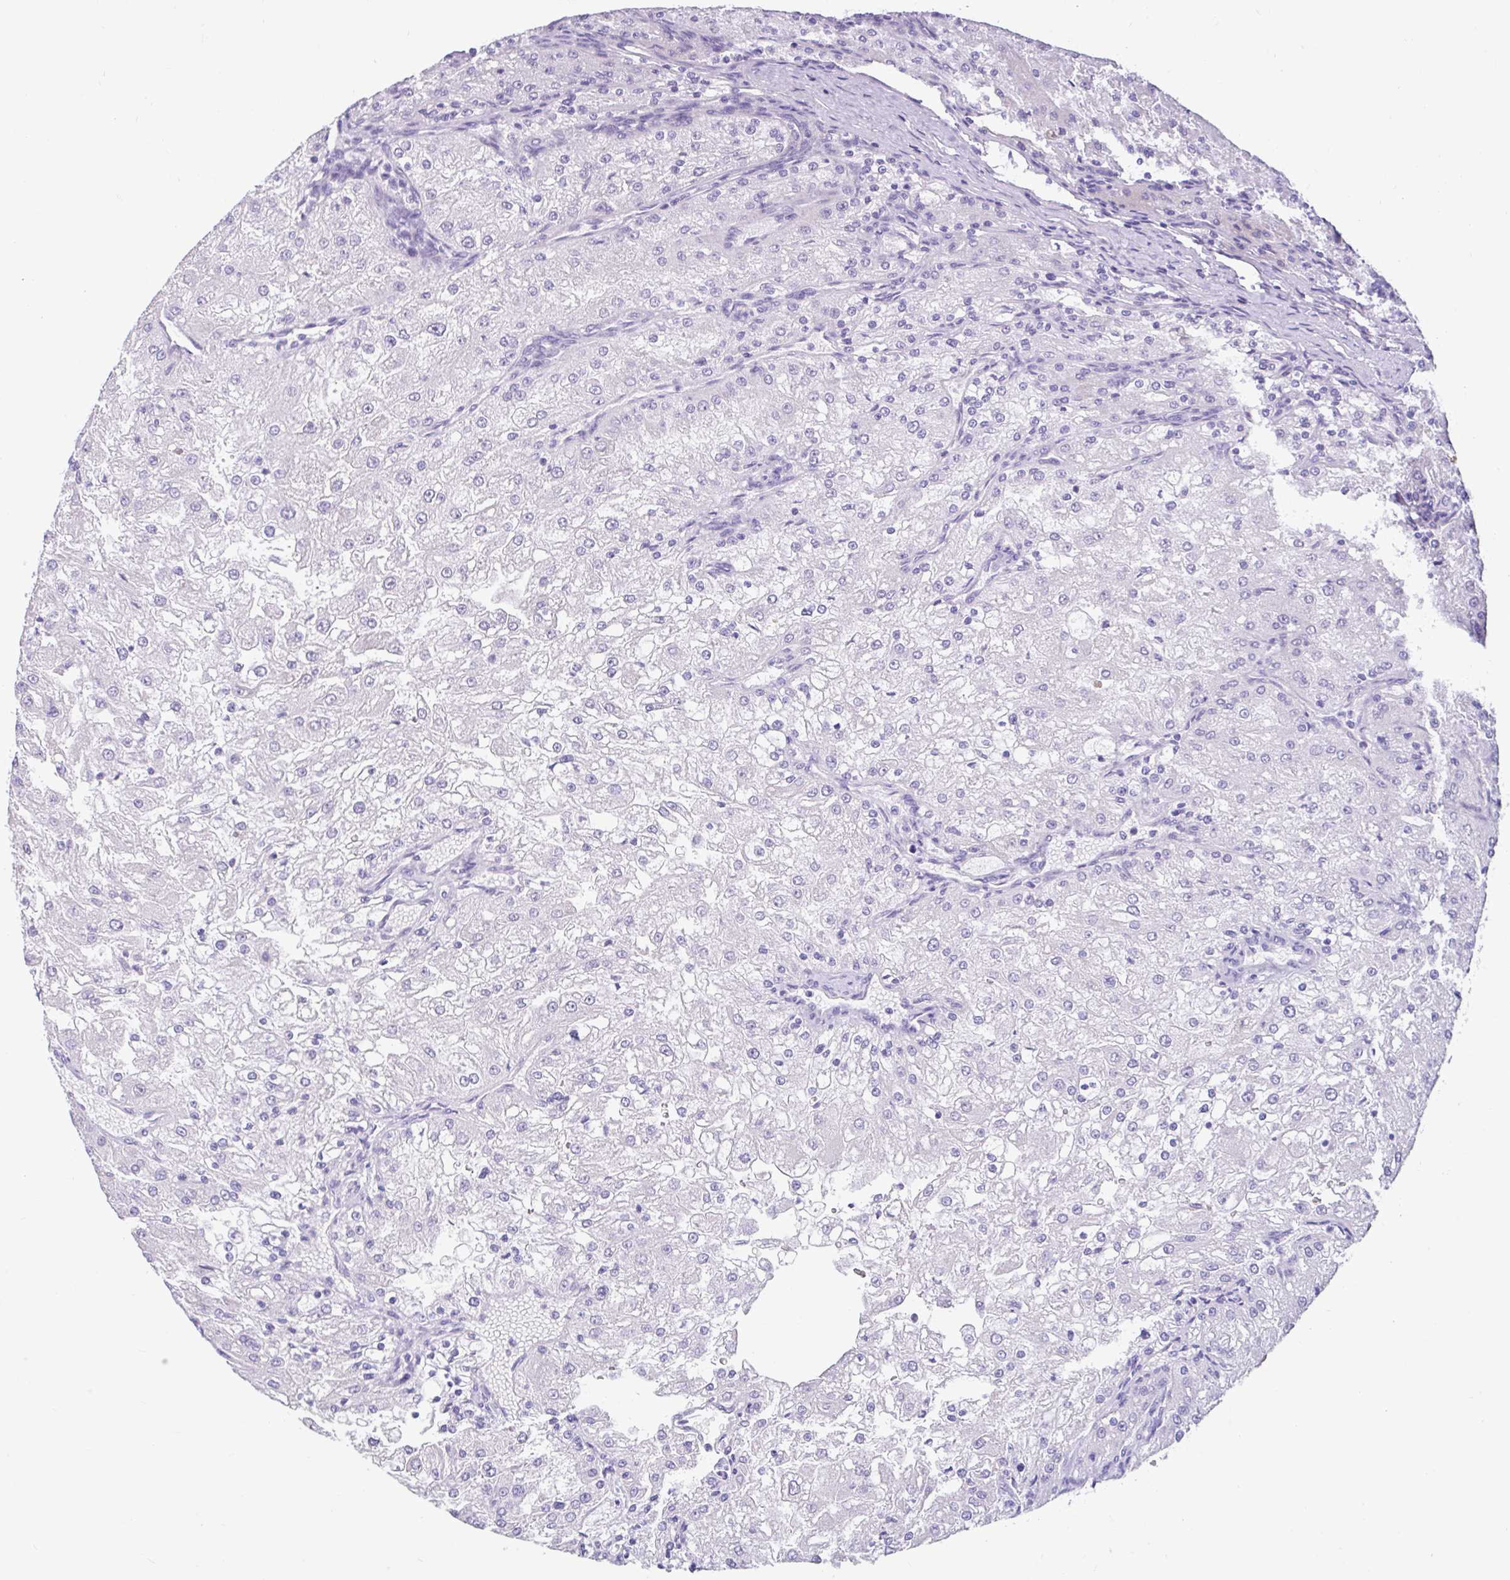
{"staining": {"intensity": "negative", "quantity": "none", "location": "none"}, "tissue": "renal cancer", "cell_type": "Tumor cells", "image_type": "cancer", "snomed": [{"axis": "morphology", "description": "Adenocarcinoma, NOS"}, {"axis": "topography", "description": "Kidney"}], "caption": "Immunohistochemistry (IHC) photomicrograph of neoplastic tissue: renal cancer stained with DAB (3,3'-diaminobenzidine) demonstrates no significant protein staining in tumor cells. The staining was performed using DAB to visualize the protein expression in brown, while the nuclei were stained in blue with hematoxylin (Magnification: 20x).", "gene": "NHLH2", "patient": {"sex": "female", "age": 74}}